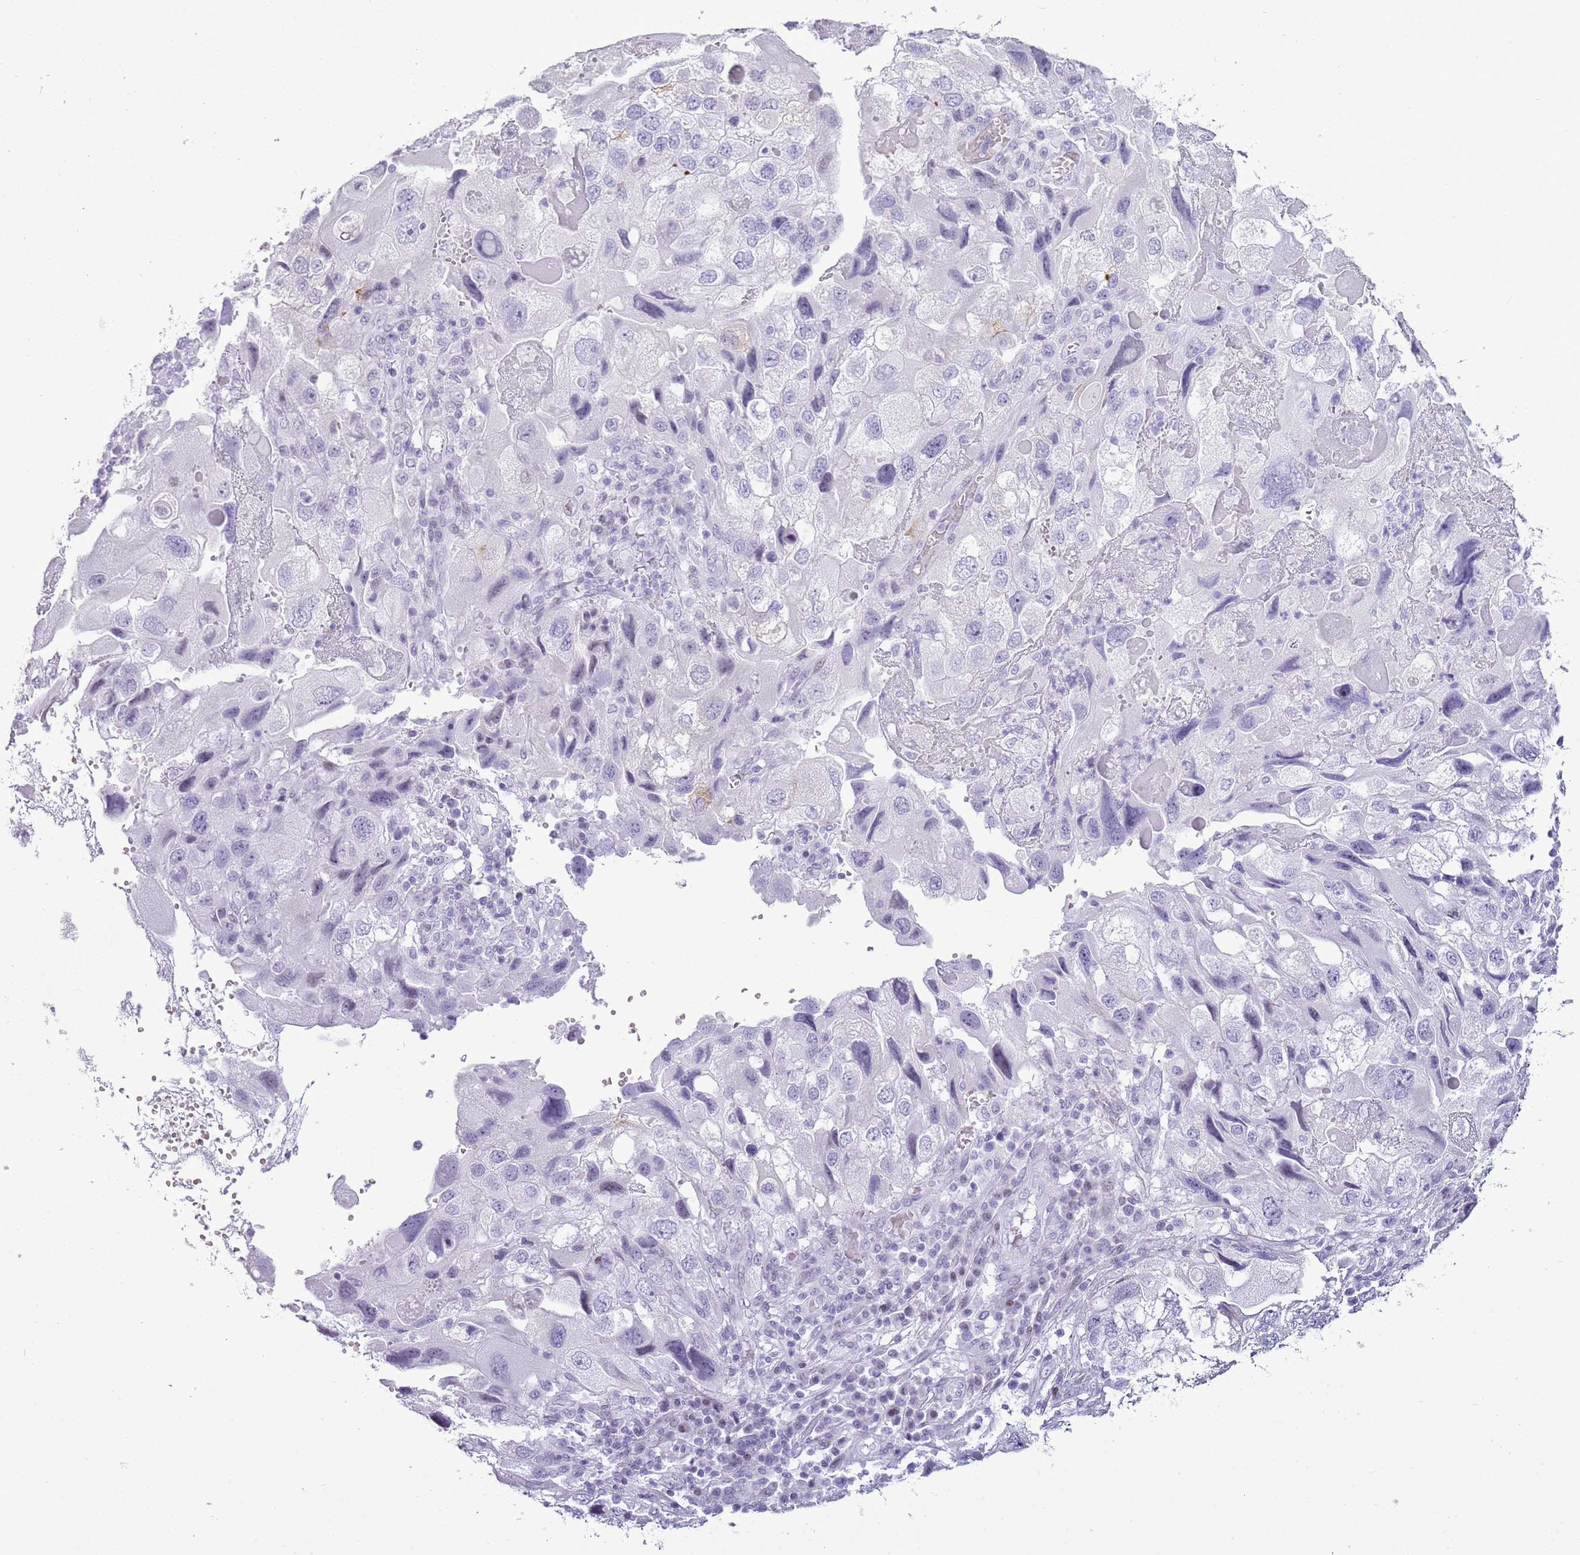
{"staining": {"intensity": "negative", "quantity": "none", "location": "none"}, "tissue": "endometrial cancer", "cell_type": "Tumor cells", "image_type": "cancer", "snomed": [{"axis": "morphology", "description": "Adenocarcinoma, NOS"}, {"axis": "topography", "description": "Endometrium"}], "caption": "The photomicrograph demonstrates no staining of tumor cells in endometrial adenocarcinoma.", "gene": "ASIP", "patient": {"sex": "female", "age": 49}}